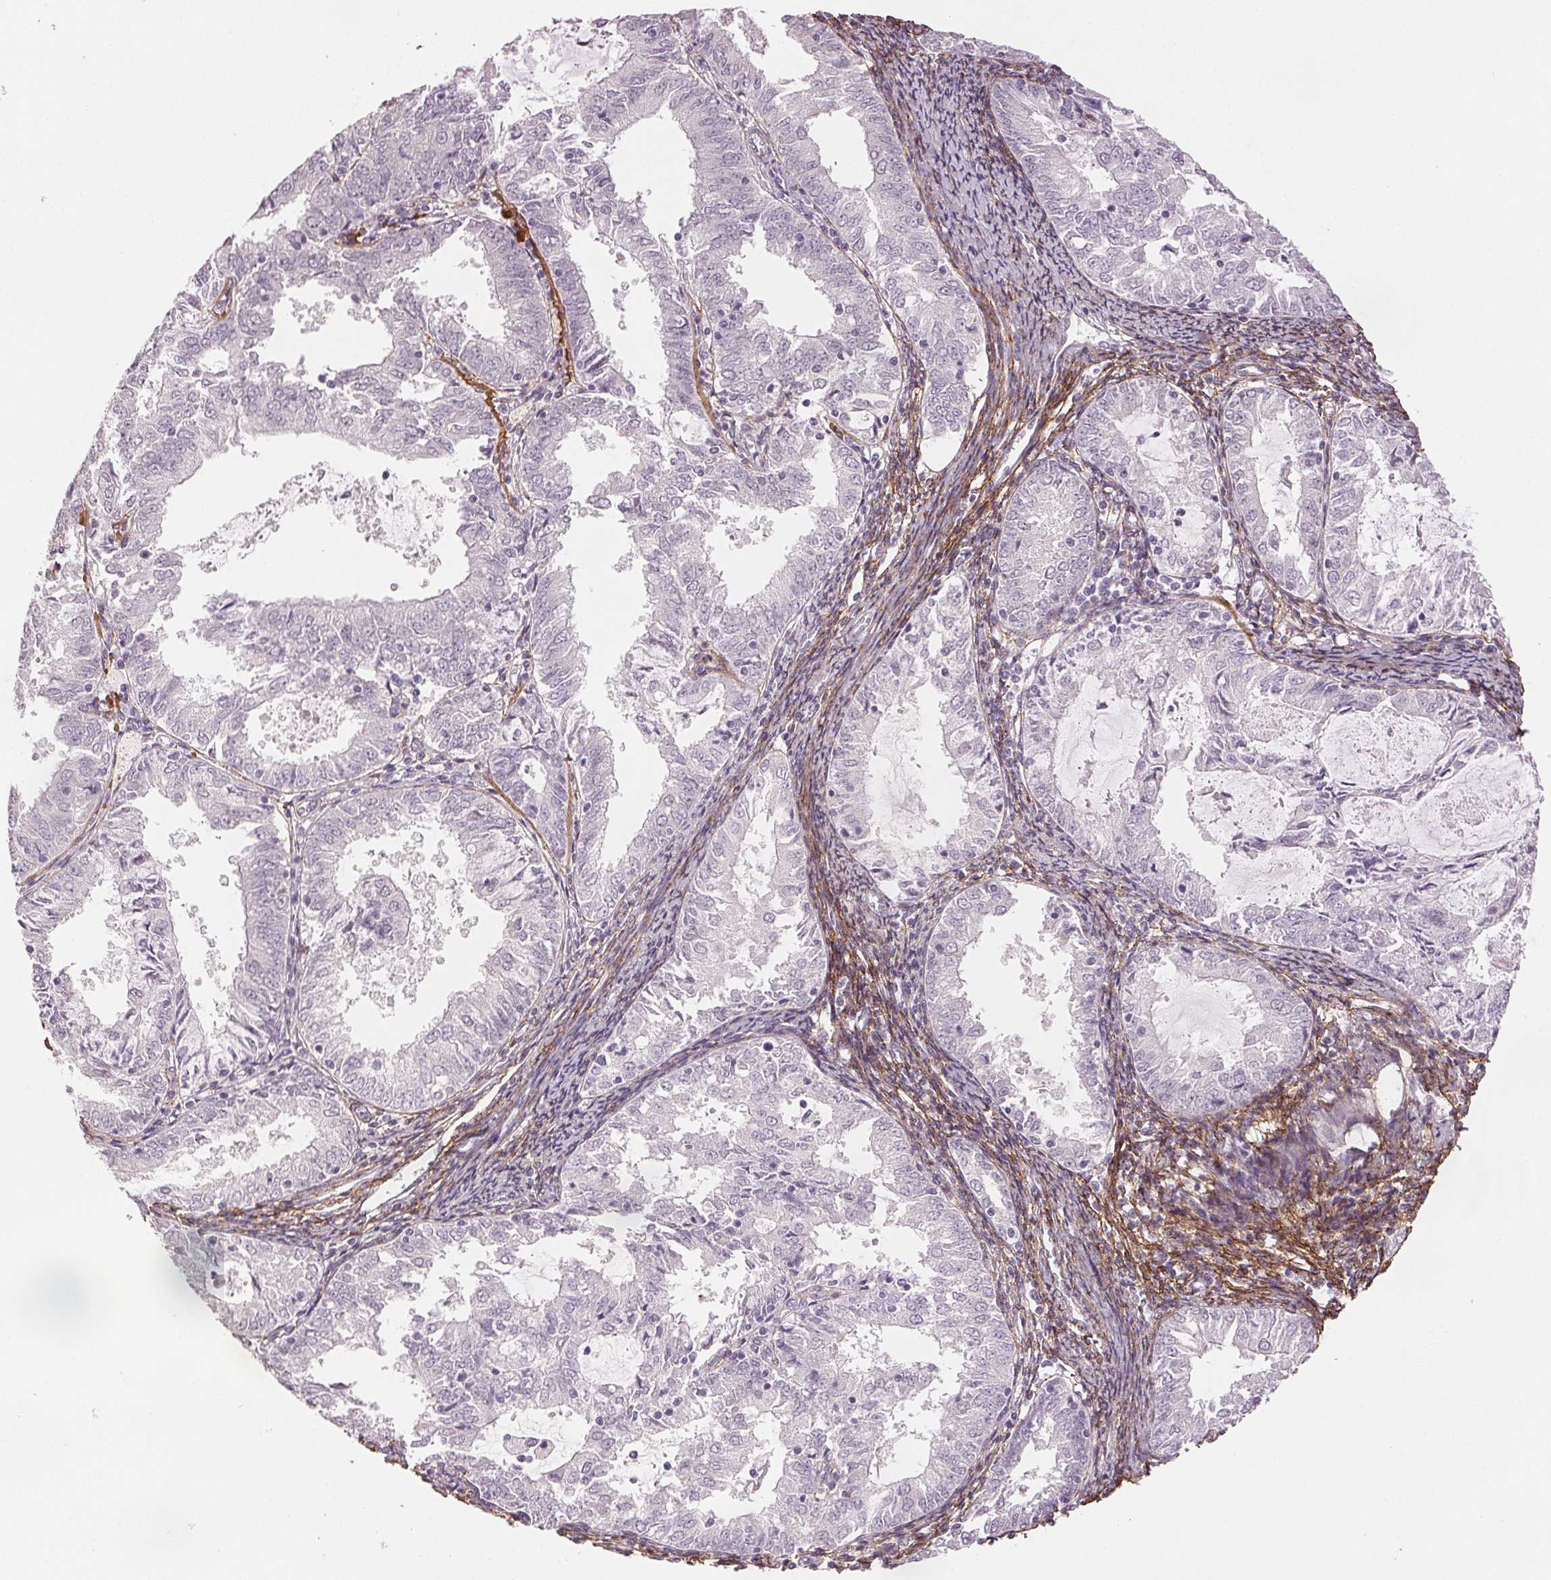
{"staining": {"intensity": "negative", "quantity": "none", "location": "none"}, "tissue": "endometrial cancer", "cell_type": "Tumor cells", "image_type": "cancer", "snomed": [{"axis": "morphology", "description": "Adenocarcinoma, NOS"}, {"axis": "topography", "description": "Endometrium"}], "caption": "A photomicrograph of endometrial adenocarcinoma stained for a protein demonstrates no brown staining in tumor cells.", "gene": "FBN1", "patient": {"sex": "female", "age": 57}}